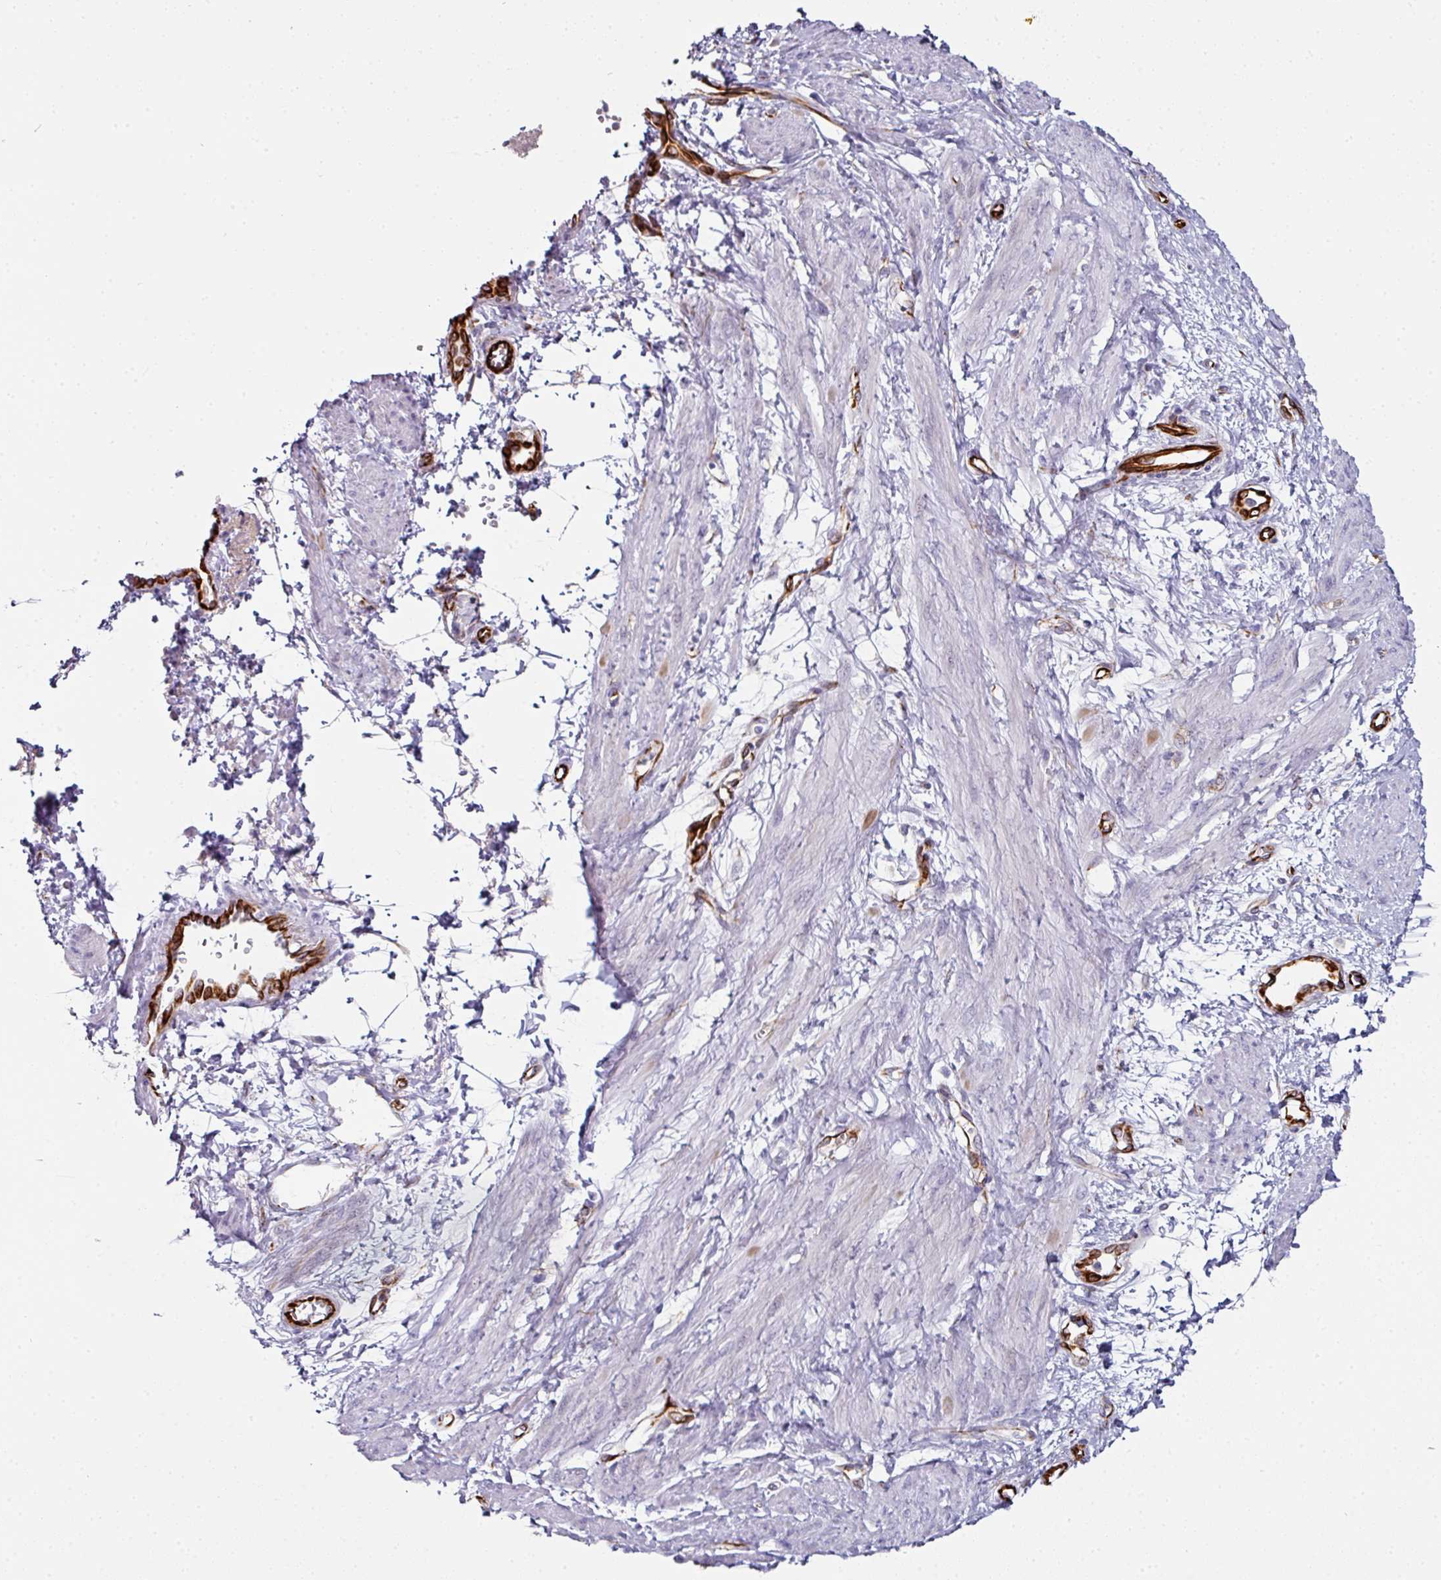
{"staining": {"intensity": "negative", "quantity": "none", "location": "none"}, "tissue": "smooth muscle", "cell_type": "Smooth muscle cells", "image_type": "normal", "snomed": [{"axis": "morphology", "description": "Normal tissue, NOS"}, {"axis": "topography", "description": "Smooth muscle"}, {"axis": "topography", "description": "Uterus"}], "caption": "High power microscopy micrograph of an IHC image of unremarkable smooth muscle, revealing no significant staining in smooth muscle cells.", "gene": "TMPRSS9", "patient": {"sex": "female", "age": 39}}